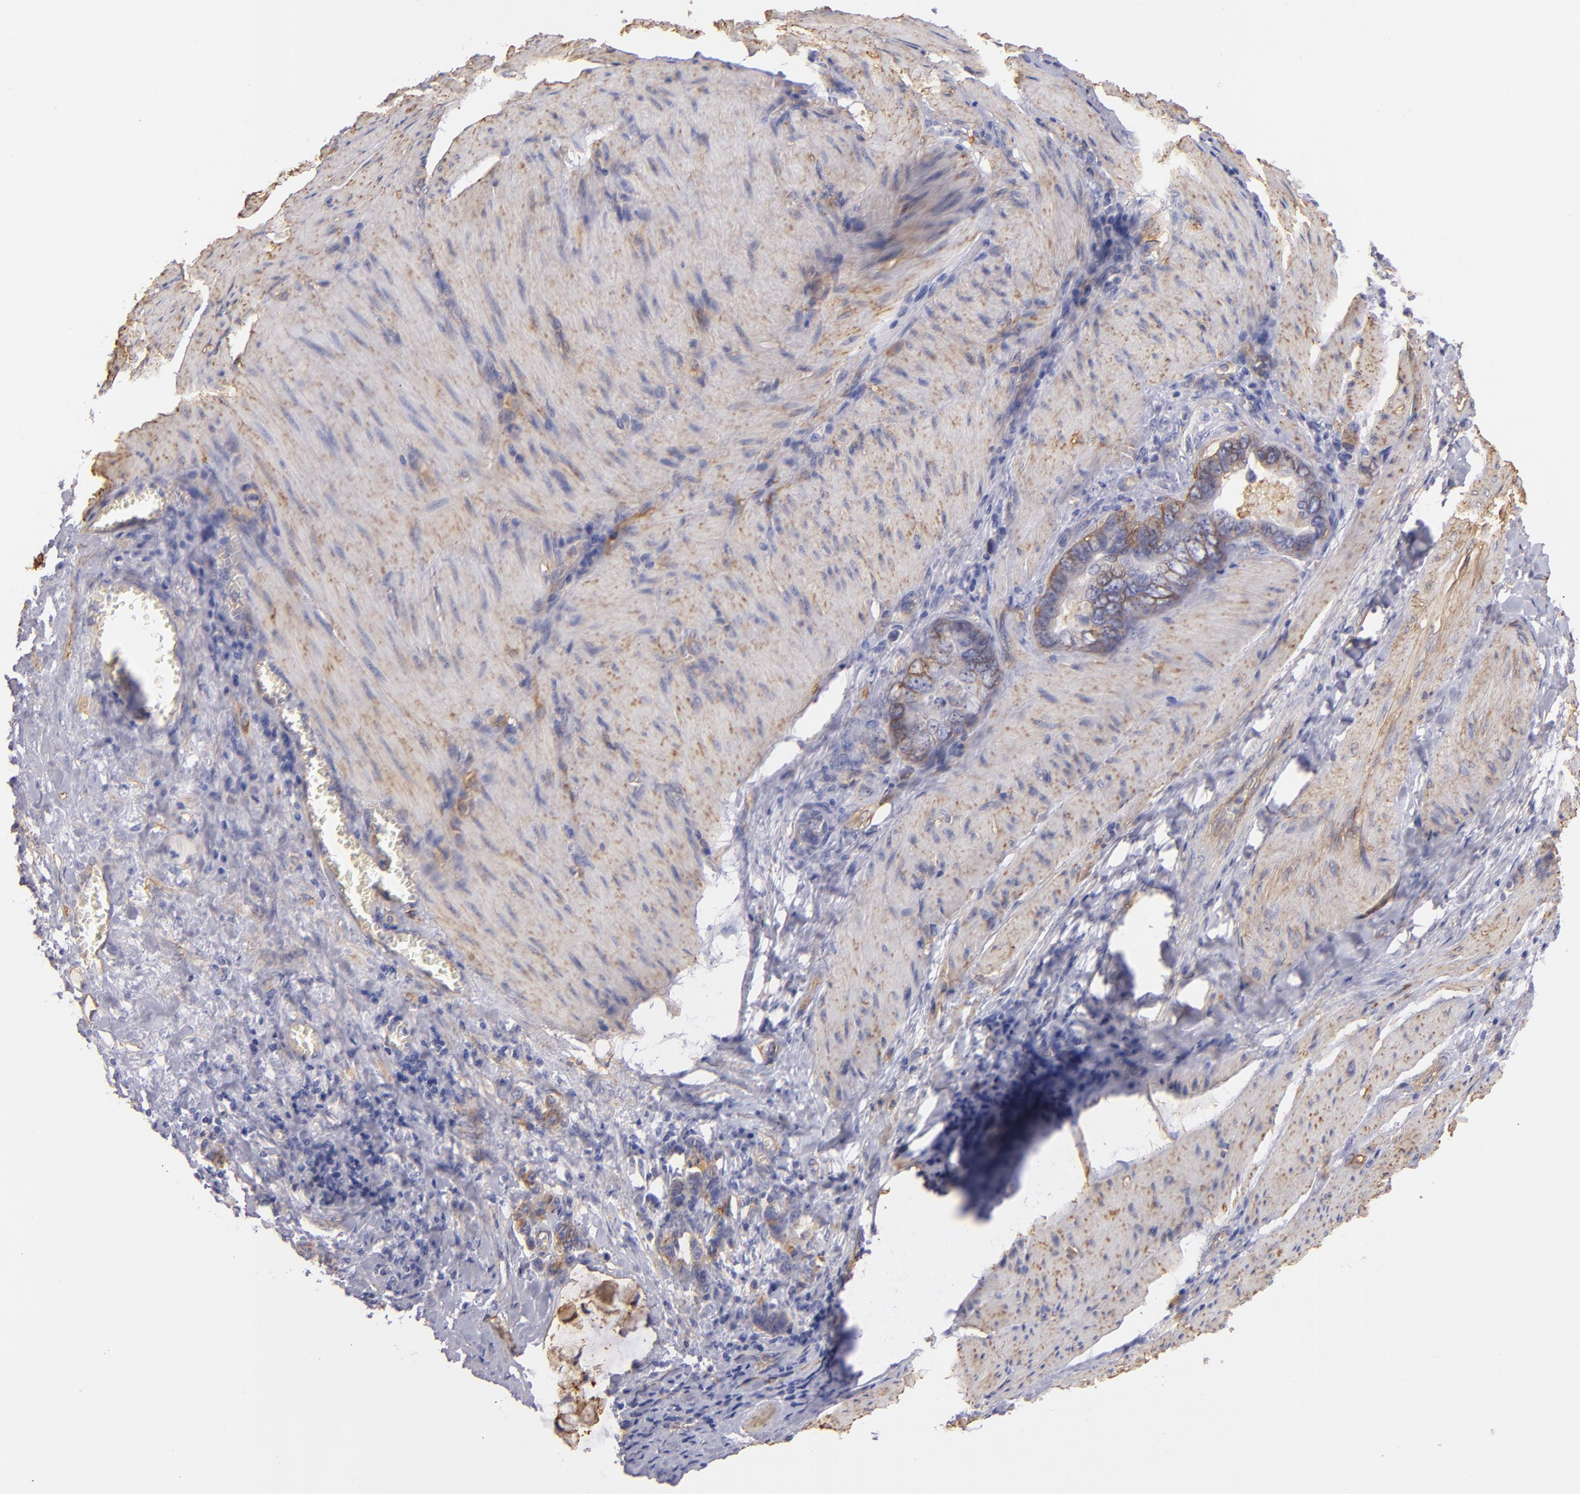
{"staining": {"intensity": "weak", "quantity": "25%-75%", "location": "cytoplasmic/membranous"}, "tissue": "stomach cancer", "cell_type": "Tumor cells", "image_type": "cancer", "snomed": [{"axis": "morphology", "description": "Adenocarcinoma, NOS"}, {"axis": "topography", "description": "Stomach"}], "caption": "Tumor cells reveal weak cytoplasmic/membranous expression in approximately 25%-75% of cells in stomach adenocarcinoma. The staining is performed using DAB (3,3'-diaminobenzidine) brown chromogen to label protein expression. The nuclei are counter-stained blue using hematoxylin.", "gene": "CD151", "patient": {"sex": "male", "age": 78}}